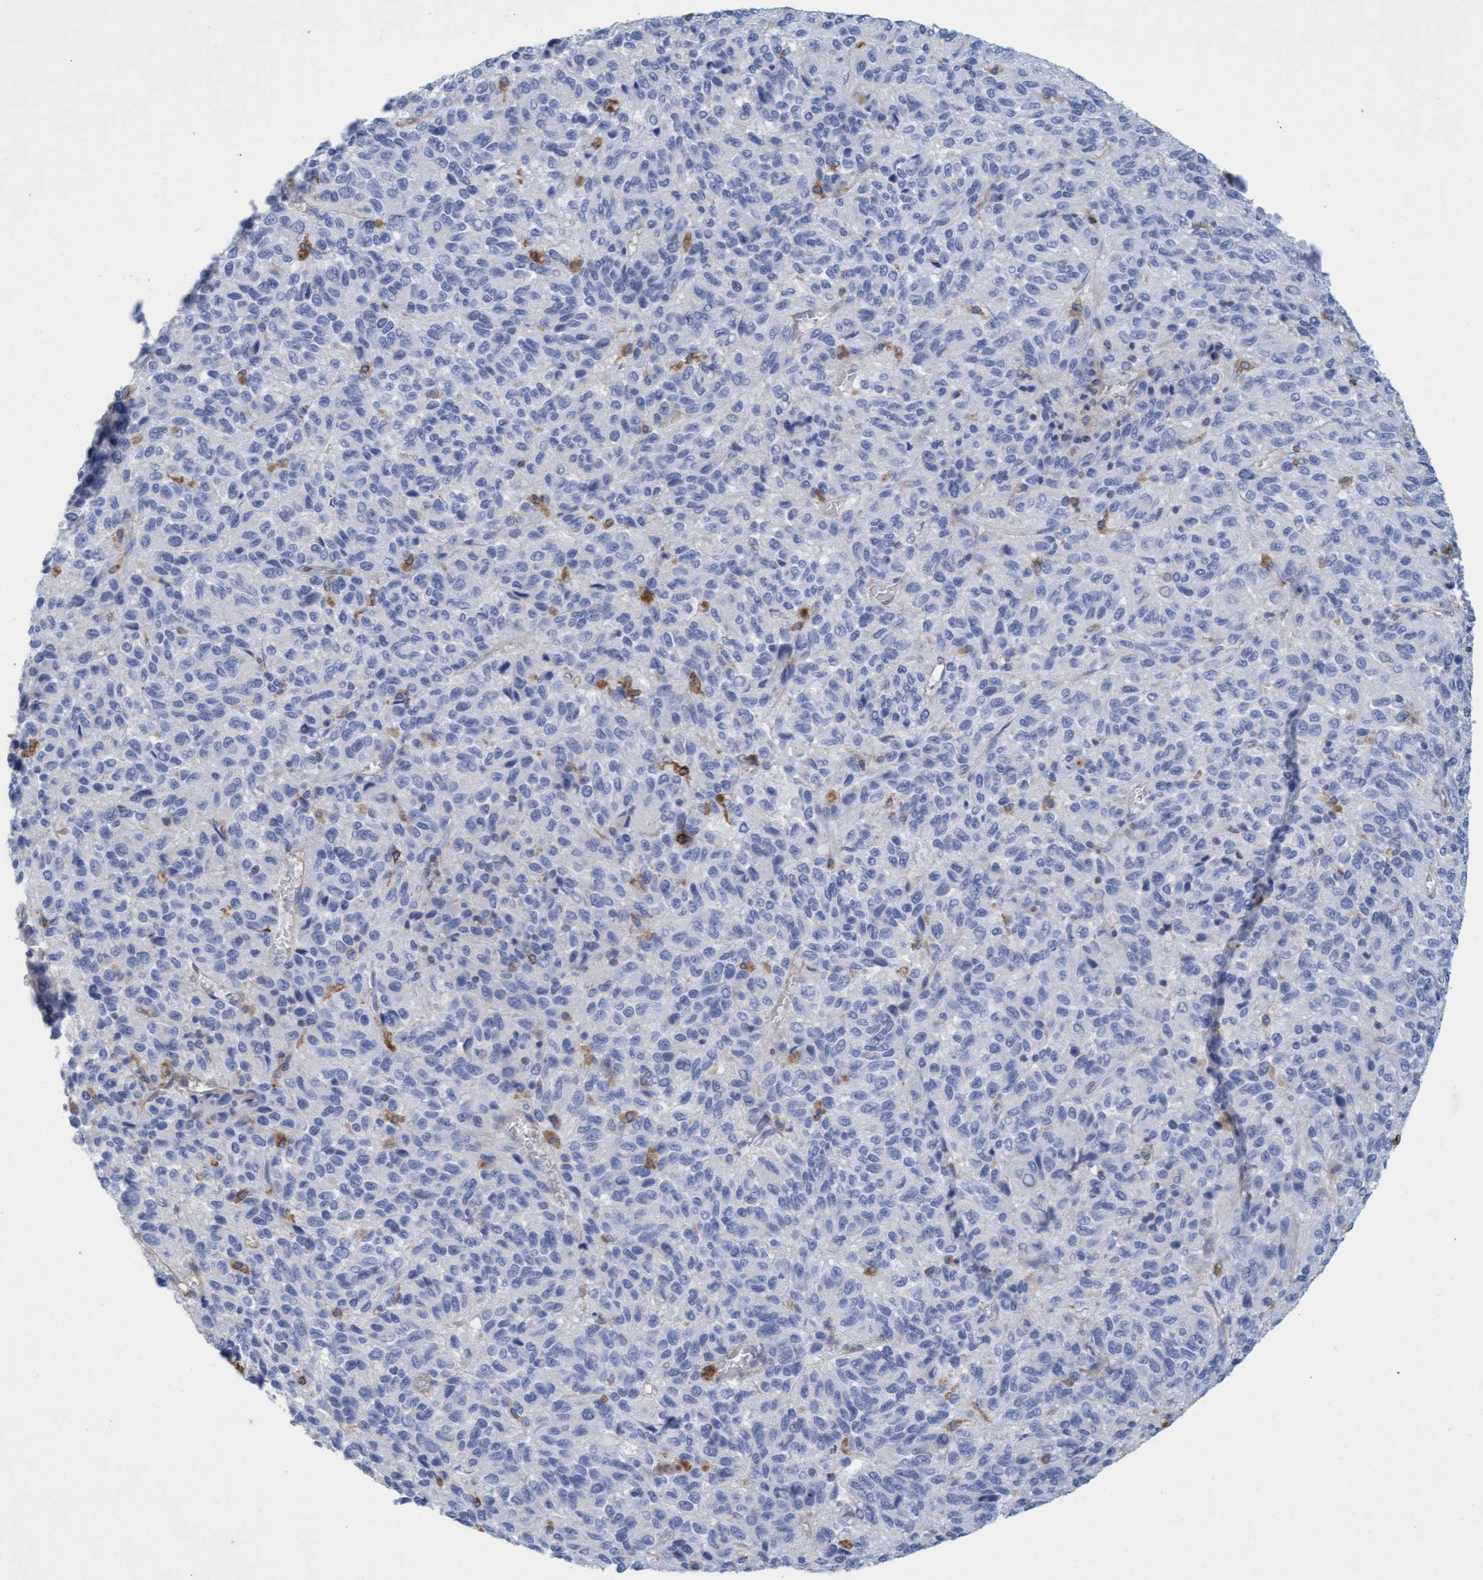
{"staining": {"intensity": "negative", "quantity": "none", "location": "none"}, "tissue": "melanoma", "cell_type": "Tumor cells", "image_type": "cancer", "snomed": [{"axis": "morphology", "description": "Malignant melanoma, Metastatic site"}, {"axis": "topography", "description": "Lung"}], "caption": "Immunohistochemistry (IHC) image of melanoma stained for a protein (brown), which shows no positivity in tumor cells.", "gene": "SIGIRR", "patient": {"sex": "male", "age": 64}}